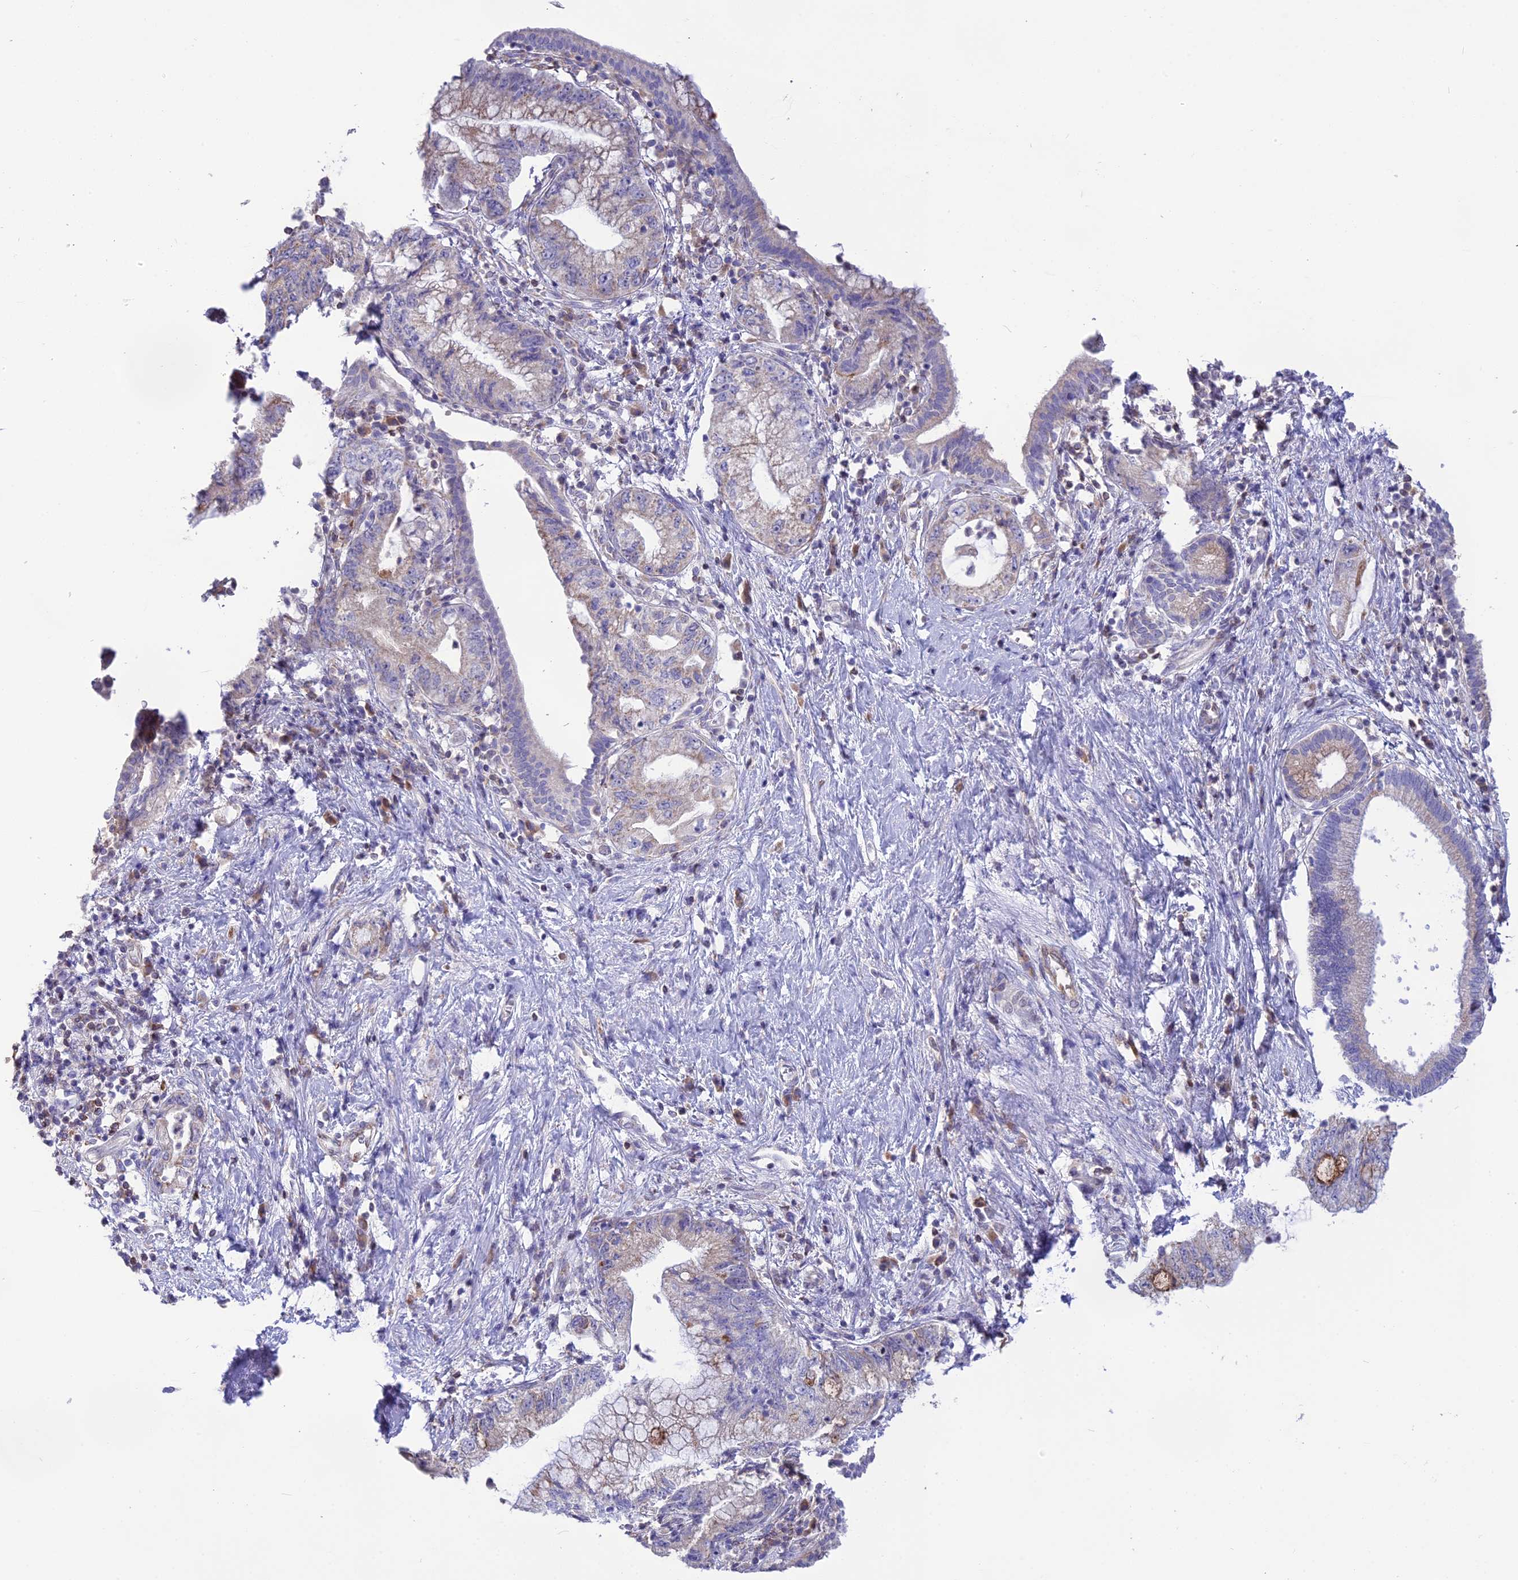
{"staining": {"intensity": "moderate", "quantity": "<25%", "location": "cytoplasmic/membranous"}, "tissue": "pancreatic cancer", "cell_type": "Tumor cells", "image_type": "cancer", "snomed": [{"axis": "morphology", "description": "Adenocarcinoma, NOS"}, {"axis": "topography", "description": "Pancreas"}], "caption": "Immunohistochemistry (DAB) staining of human pancreatic cancer reveals moderate cytoplasmic/membranous protein positivity in approximately <25% of tumor cells.", "gene": "DOC2B", "patient": {"sex": "female", "age": 73}}